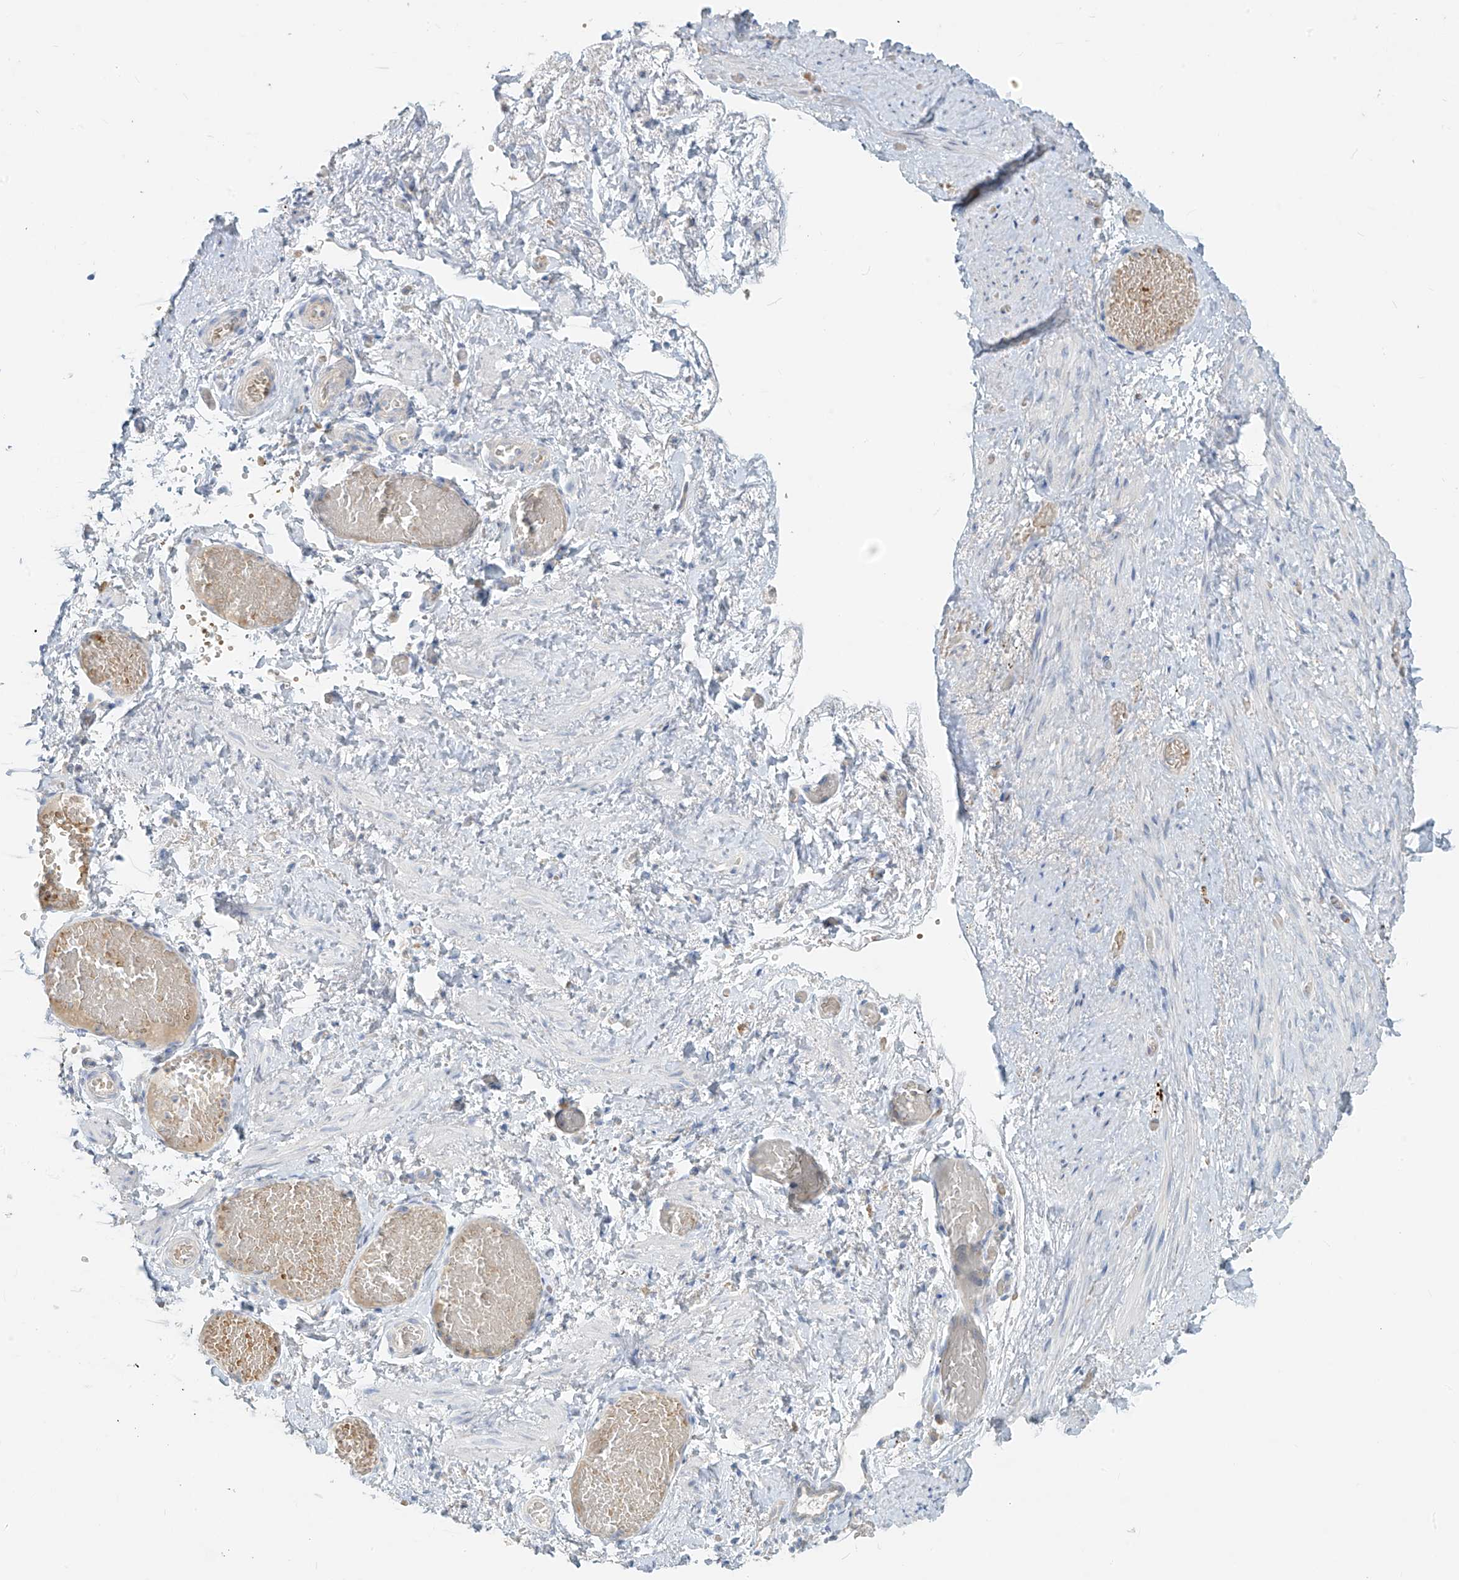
{"staining": {"intensity": "negative", "quantity": "none", "location": "none"}, "tissue": "adipose tissue", "cell_type": "Adipocytes", "image_type": "normal", "snomed": [{"axis": "morphology", "description": "Normal tissue, NOS"}, {"axis": "topography", "description": "Smooth muscle"}, {"axis": "topography", "description": "Peripheral nerve tissue"}], "caption": "IHC histopathology image of normal adipose tissue: human adipose tissue stained with DAB (3,3'-diaminobenzidine) shows no significant protein staining in adipocytes. (Stains: DAB (3,3'-diaminobenzidine) IHC with hematoxylin counter stain, Microscopy: brightfield microscopy at high magnification).", "gene": "DGKQ", "patient": {"sex": "female", "age": 39}}